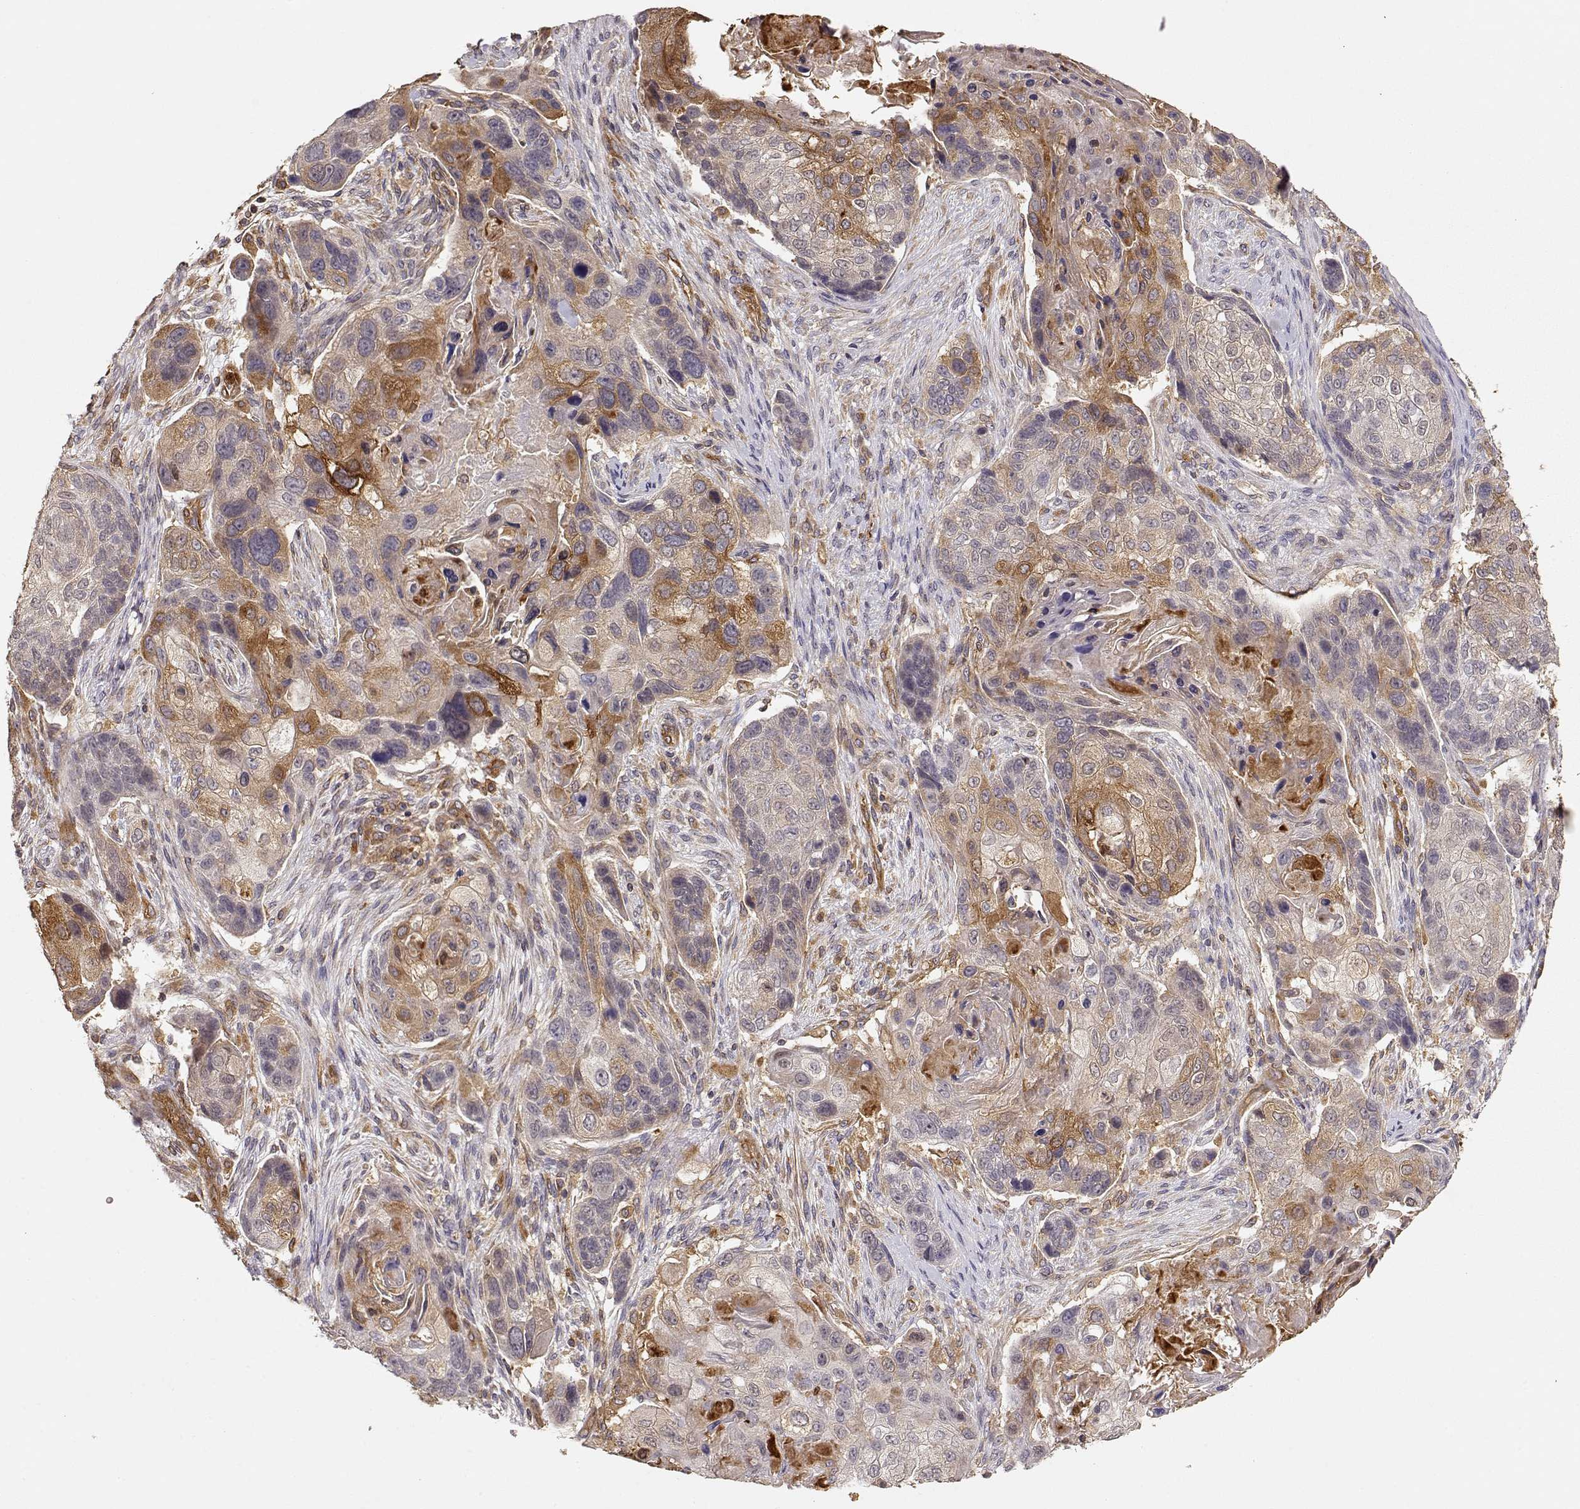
{"staining": {"intensity": "moderate", "quantity": "25%-75%", "location": "cytoplasmic/membranous"}, "tissue": "lung cancer", "cell_type": "Tumor cells", "image_type": "cancer", "snomed": [{"axis": "morphology", "description": "Squamous cell carcinoma, NOS"}, {"axis": "topography", "description": "Lung"}], "caption": "High-magnification brightfield microscopy of lung cancer stained with DAB (3,3'-diaminobenzidine) (brown) and counterstained with hematoxylin (blue). tumor cells exhibit moderate cytoplasmic/membranous positivity is appreciated in about25%-75% of cells.", "gene": "ARHGEF2", "patient": {"sex": "male", "age": 69}}